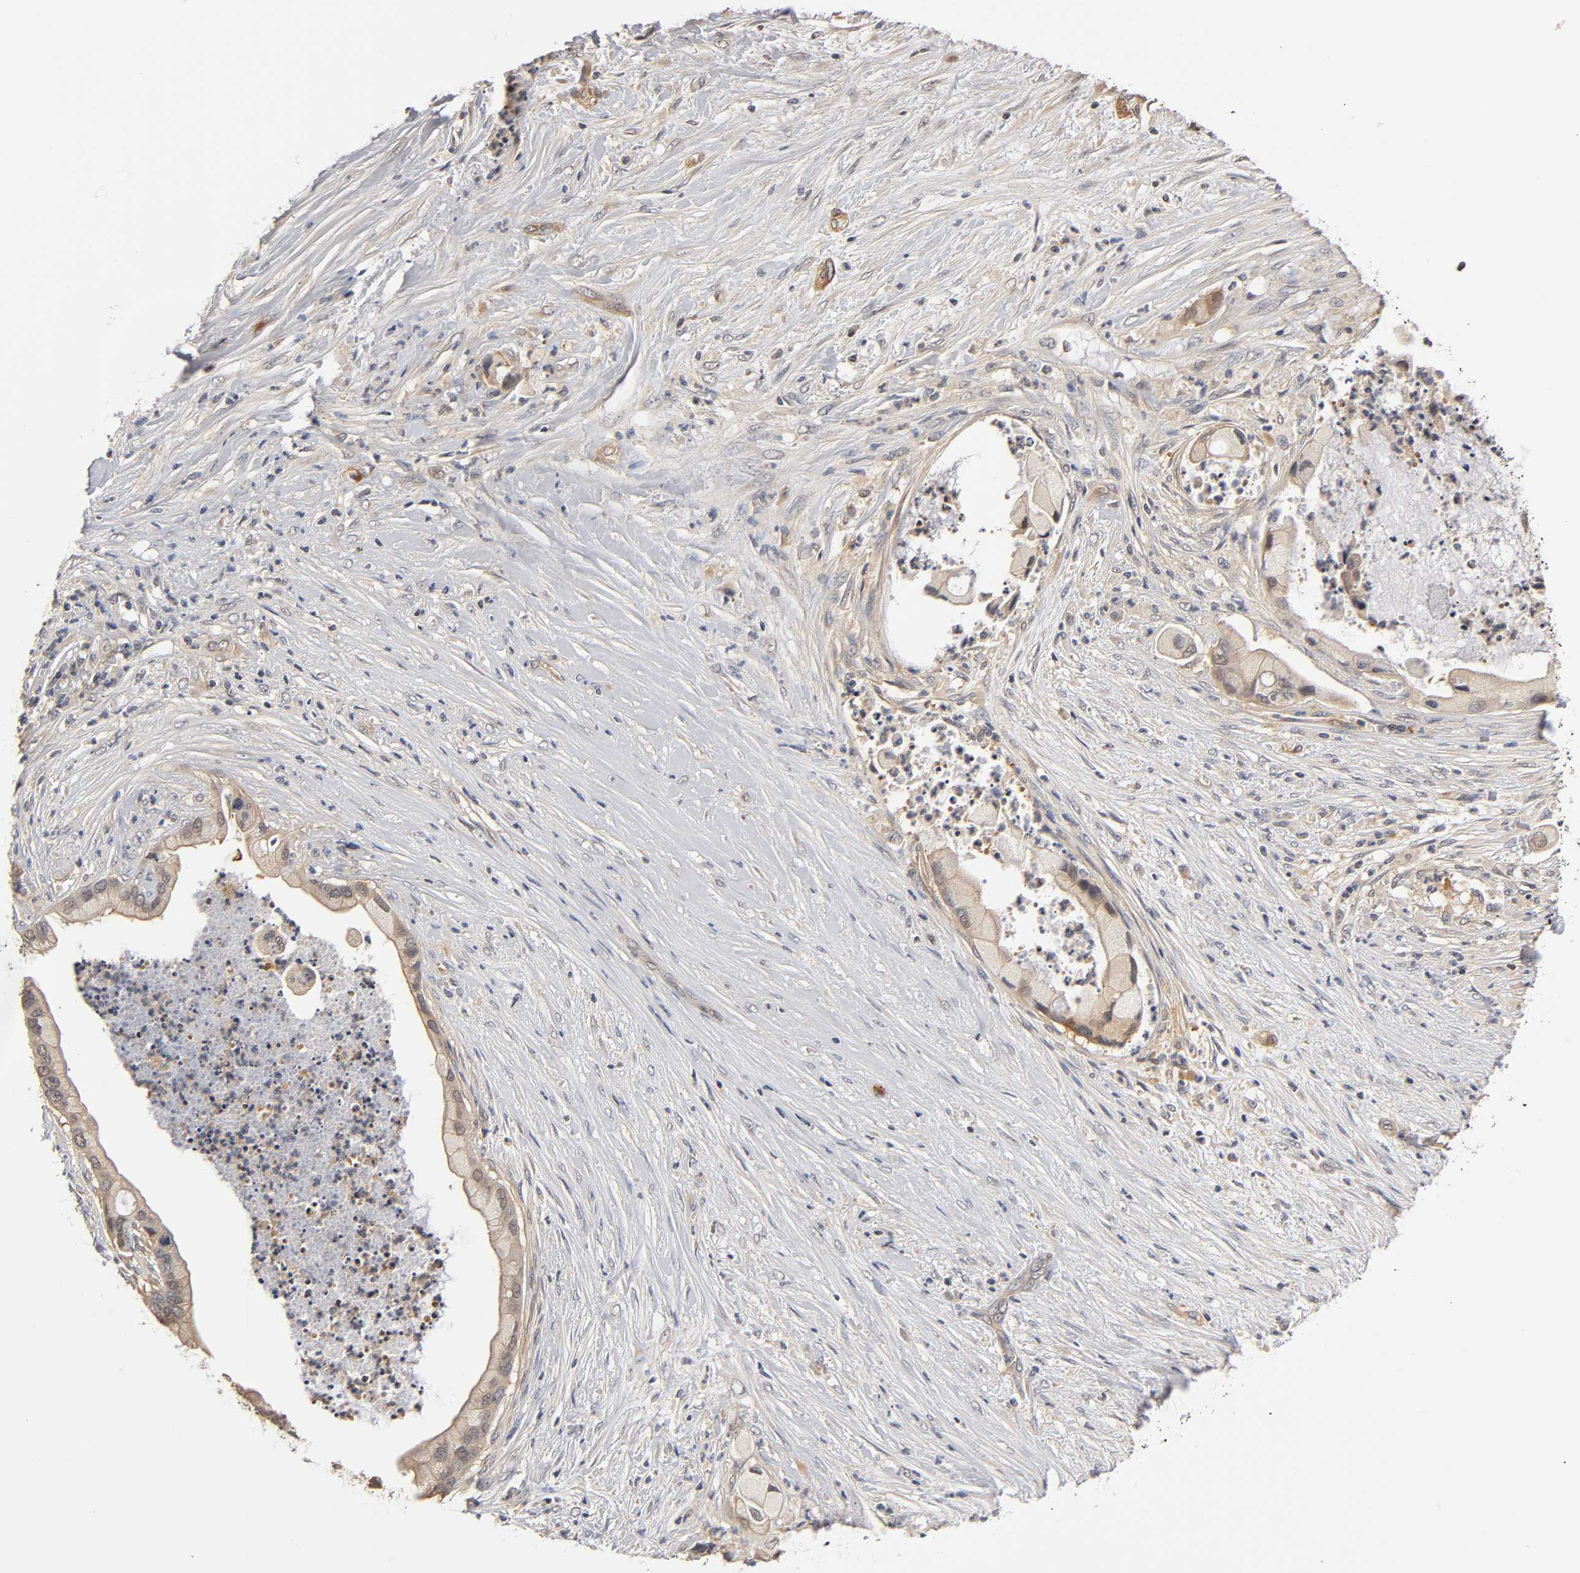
{"staining": {"intensity": "negative", "quantity": "none", "location": "none"}, "tissue": "pancreatic cancer", "cell_type": "Tumor cells", "image_type": "cancer", "snomed": [{"axis": "morphology", "description": "Adenocarcinoma, NOS"}, {"axis": "topography", "description": "Pancreas"}], "caption": "DAB immunohistochemical staining of adenocarcinoma (pancreatic) shows no significant staining in tumor cells.", "gene": "PDE5A", "patient": {"sex": "female", "age": 59}}